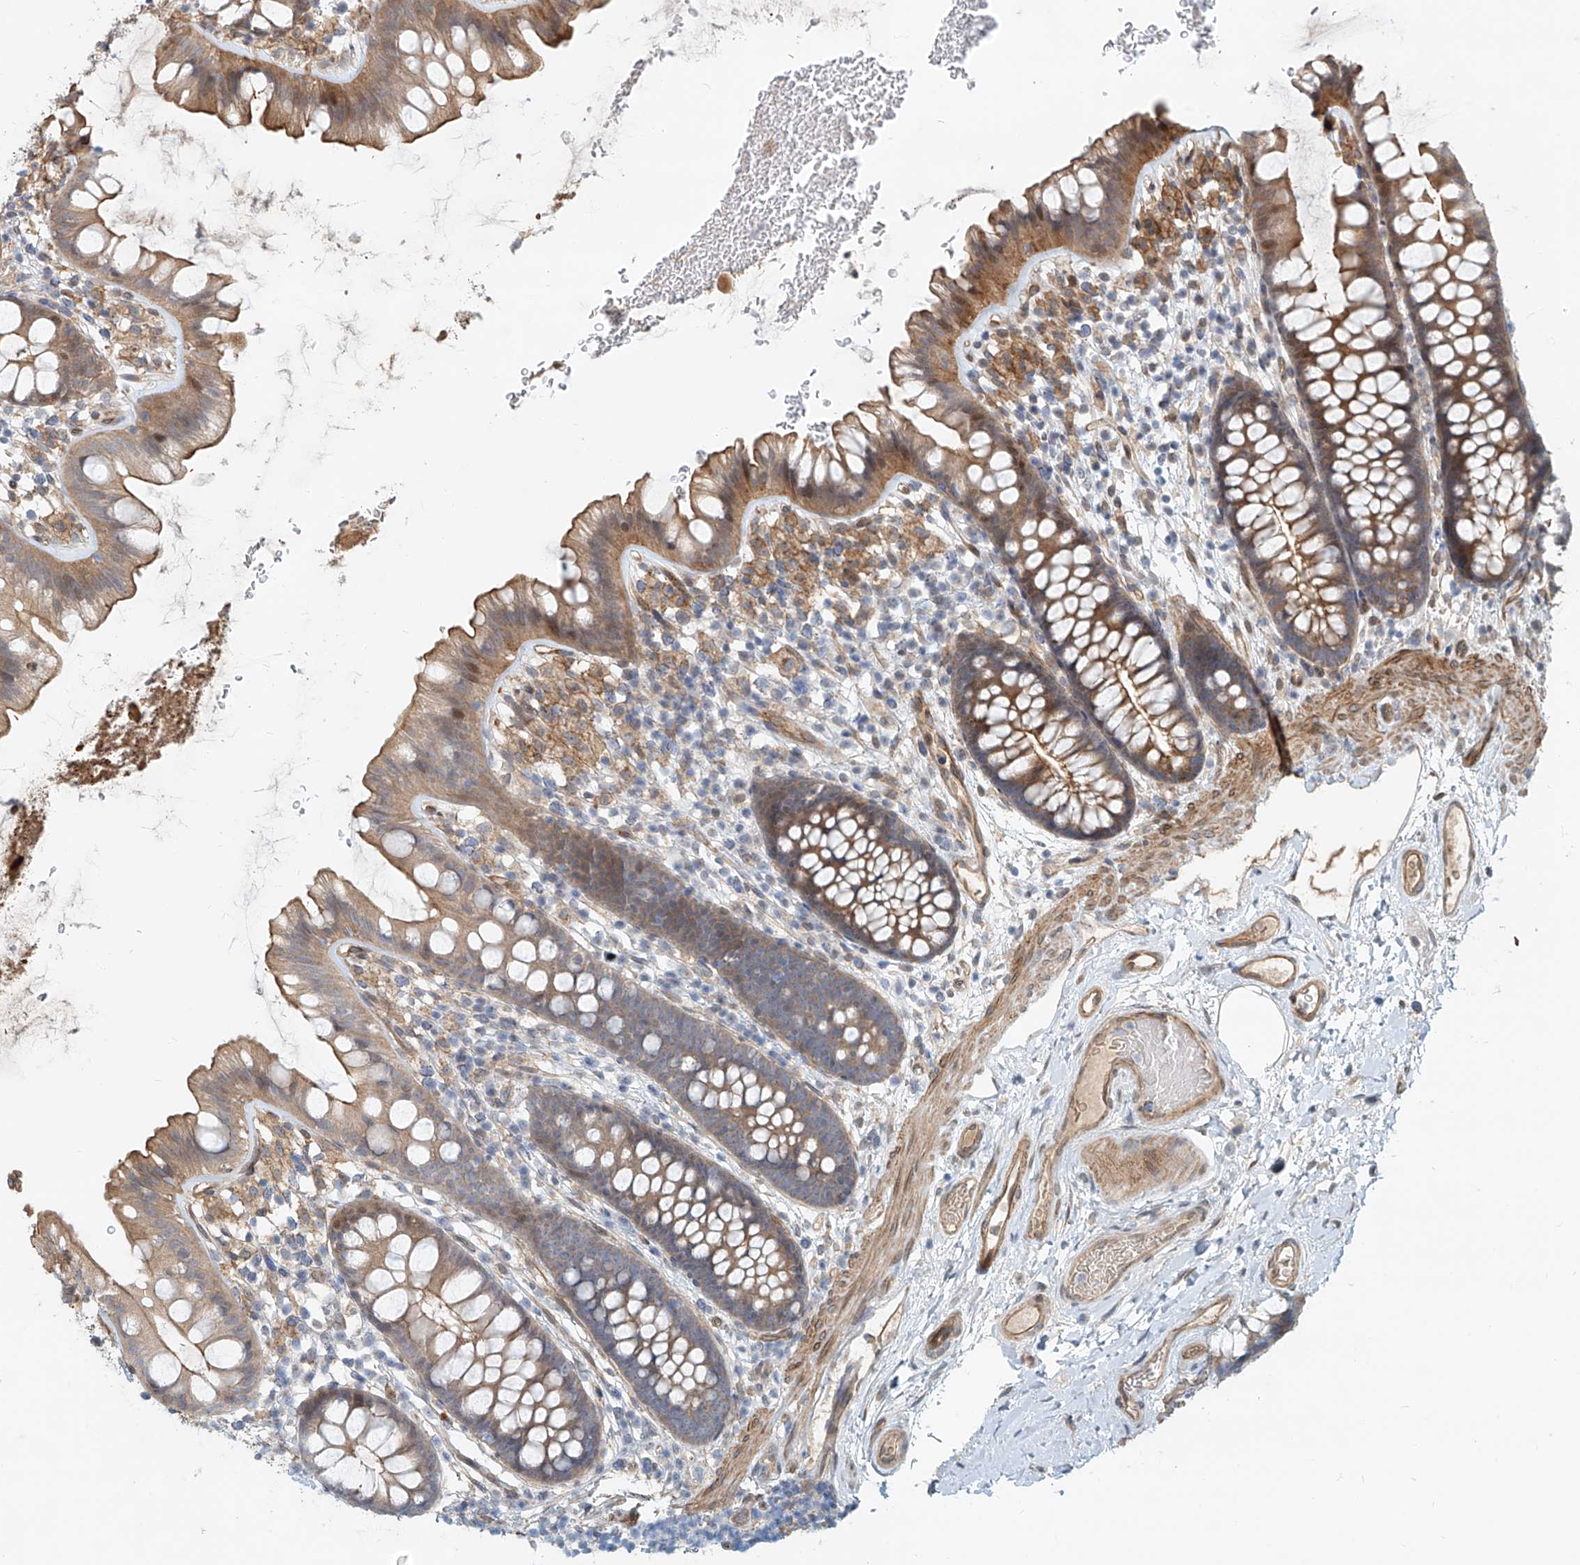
{"staining": {"intensity": "moderate", "quantity": ">75%", "location": "cytoplasmic/membranous"}, "tissue": "colon", "cell_type": "Endothelial cells", "image_type": "normal", "snomed": [{"axis": "morphology", "description": "Normal tissue, NOS"}, {"axis": "topography", "description": "Colon"}], "caption": "A brown stain shows moderate cytoplasmic/membranous positivity of a protein in endothelial cells of benign human colon. The staining is performed using DAB (3,3'-diaminobenzidine) brown chromogen to label protein expression. The nuclei are counter-stained blue using hematoxylin.", "gene": "SASH1", "patient": {"sex": "female", "age": 62}}